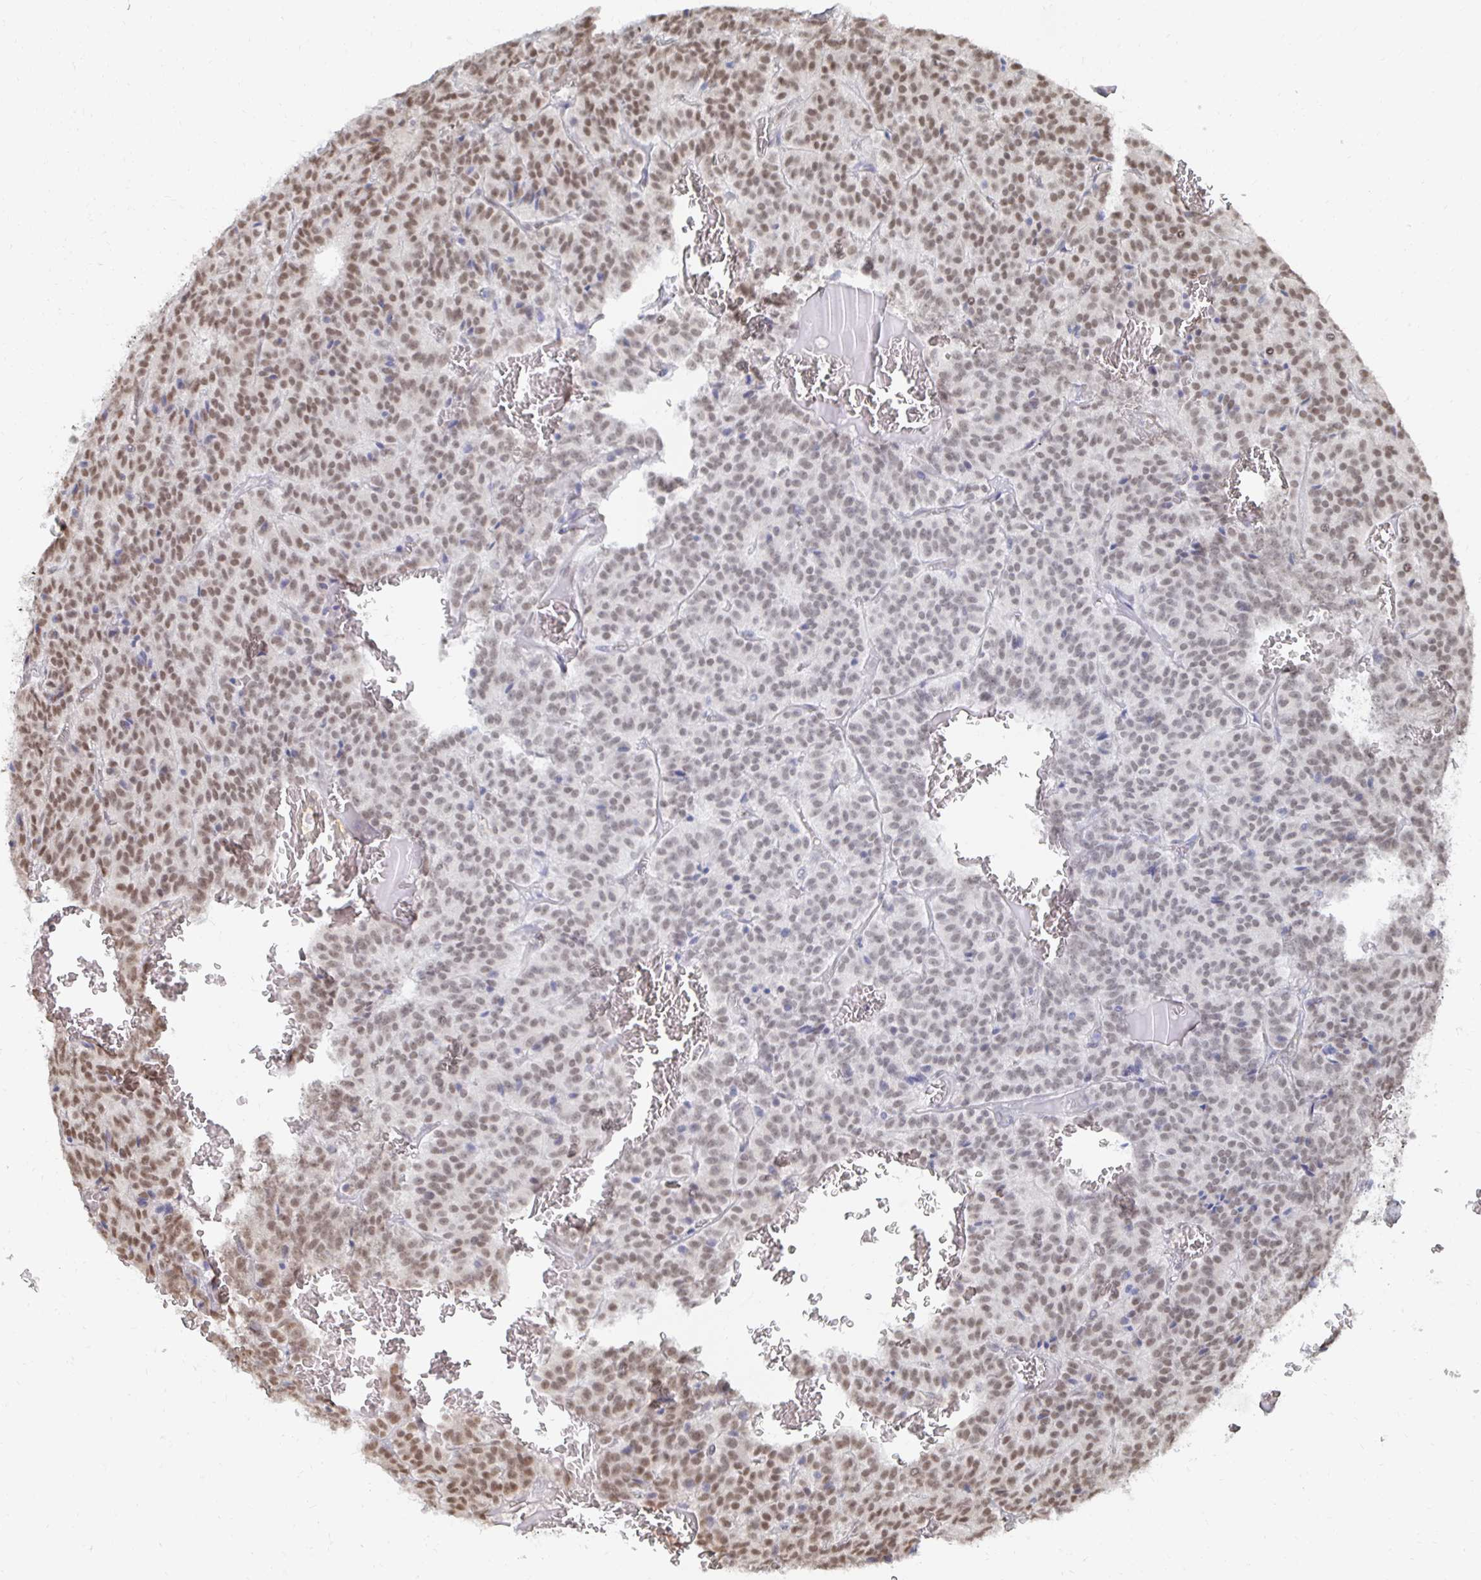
{"staining": {"intensity": "moderate", "quantity": "25%-75%", "location": "nuclear"}, "tissue": "carcinoid", "cell_type": "Tumor cells", "image_type": "cancer", "snomed": [{"axis": "morphology", "description": "Carcinoid, malignant, NOS"}, {"axis": "topography", "description": "Lung"}], "caption": "Moderate nuclear positivity for a protein is present in about 25%-75% of tumor cells of carcinoid using immunohistochemistry.", "gene": "GTF3C6", "patient": {"sex": "male", "age": 70}}